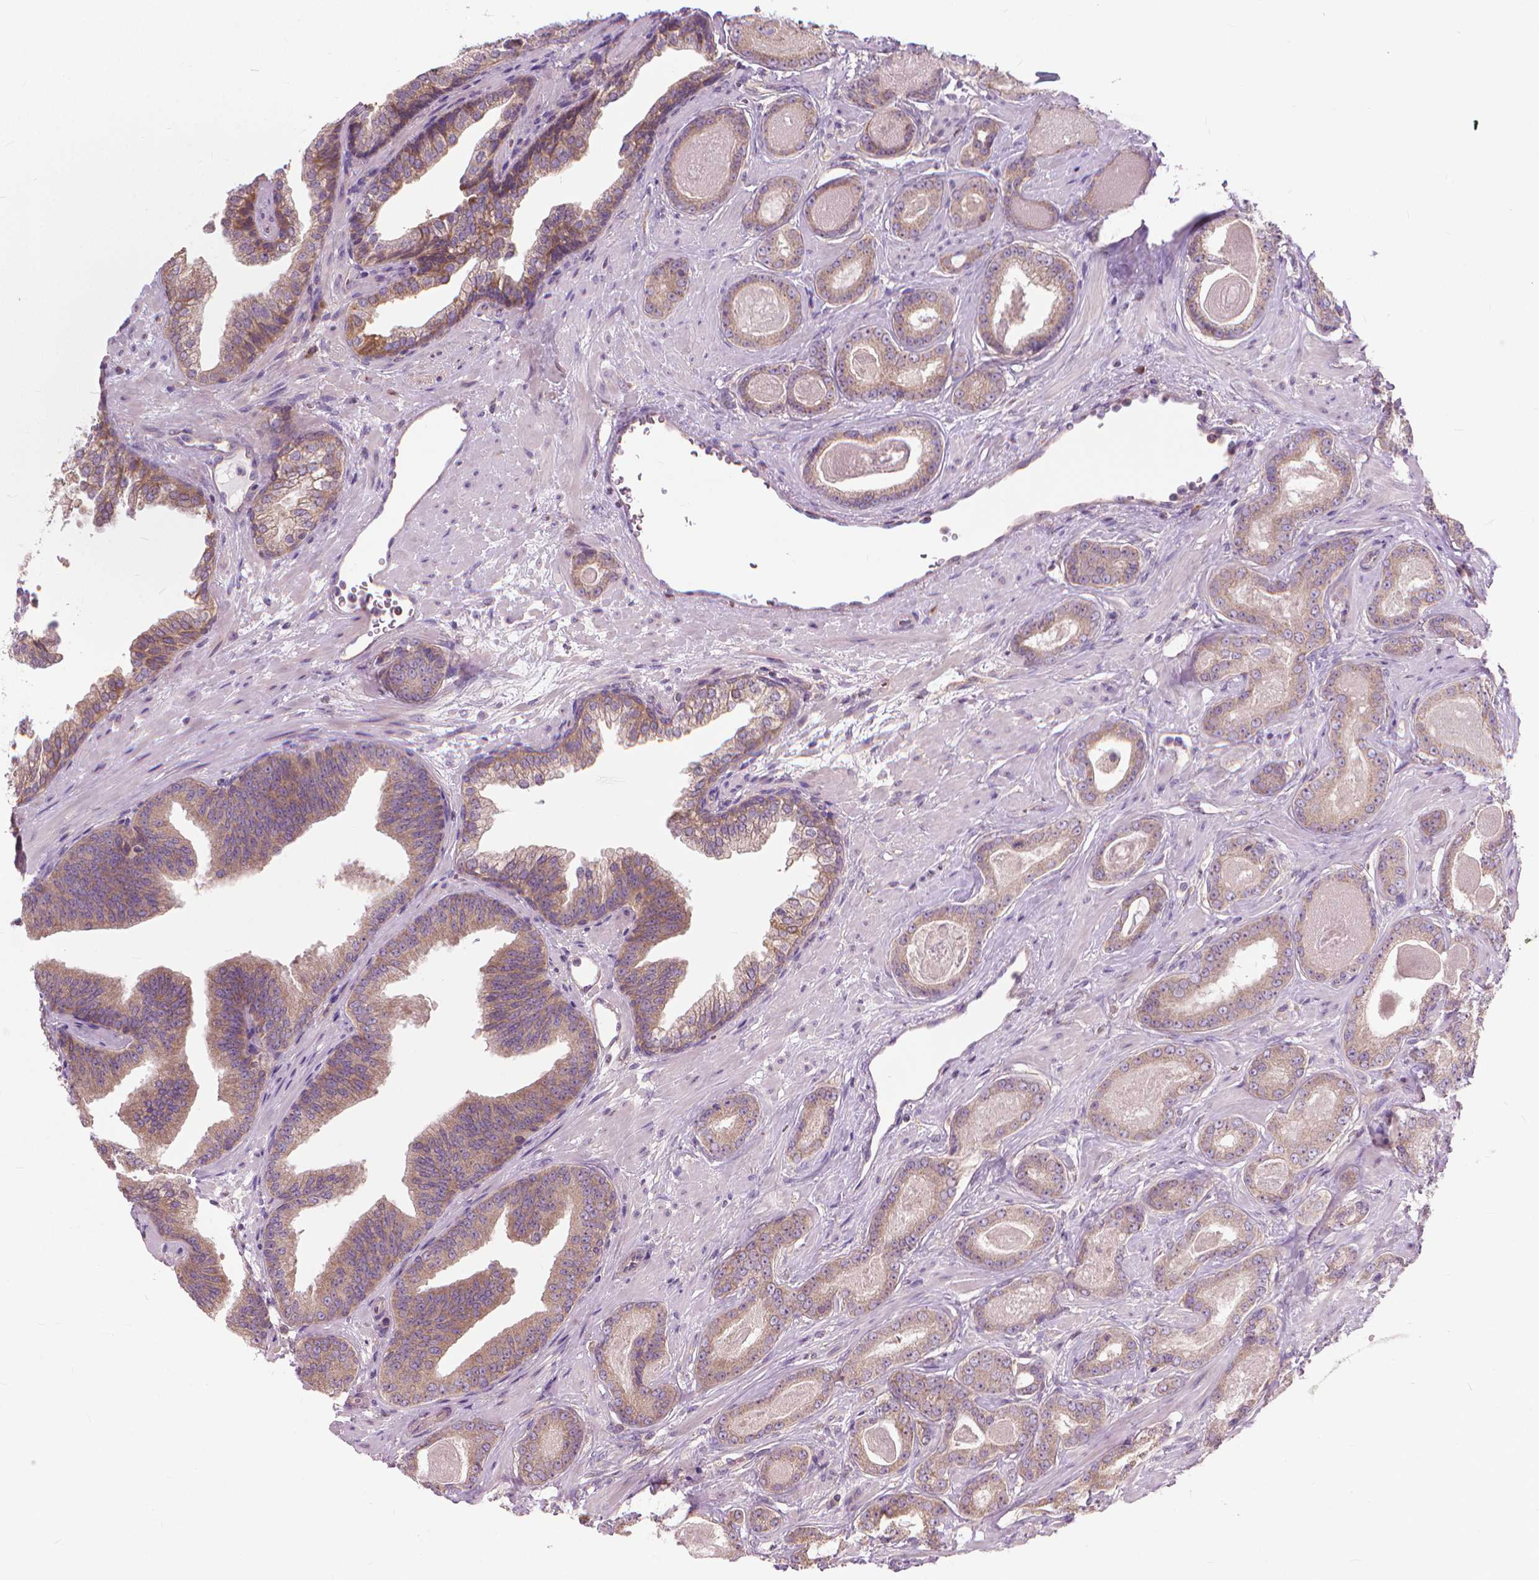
{"staining": {"intensity": "weak", "quantity": ">75%", "location": "cytoplasmic/membranous"}, "tissue": "prostate cancer", "cell_type": "Tumor cells", "image_type": "cancer", "snomed": [{"axis": "morphology", "description": "Adenocarcinoma, Low grade"}, {"axis": "topography", "description": "Prostate"}], "caption": "Protein expression analysis of human prostate adenocarcinoma (low-grade) reveals weak cytoplasmic/membranous expression in about >75% of tumor cells. (DAB IHC with brightfield microscopy, high magnification).", "gene": "NUDT1", "patient": {"sex": "male", "age": 61}}